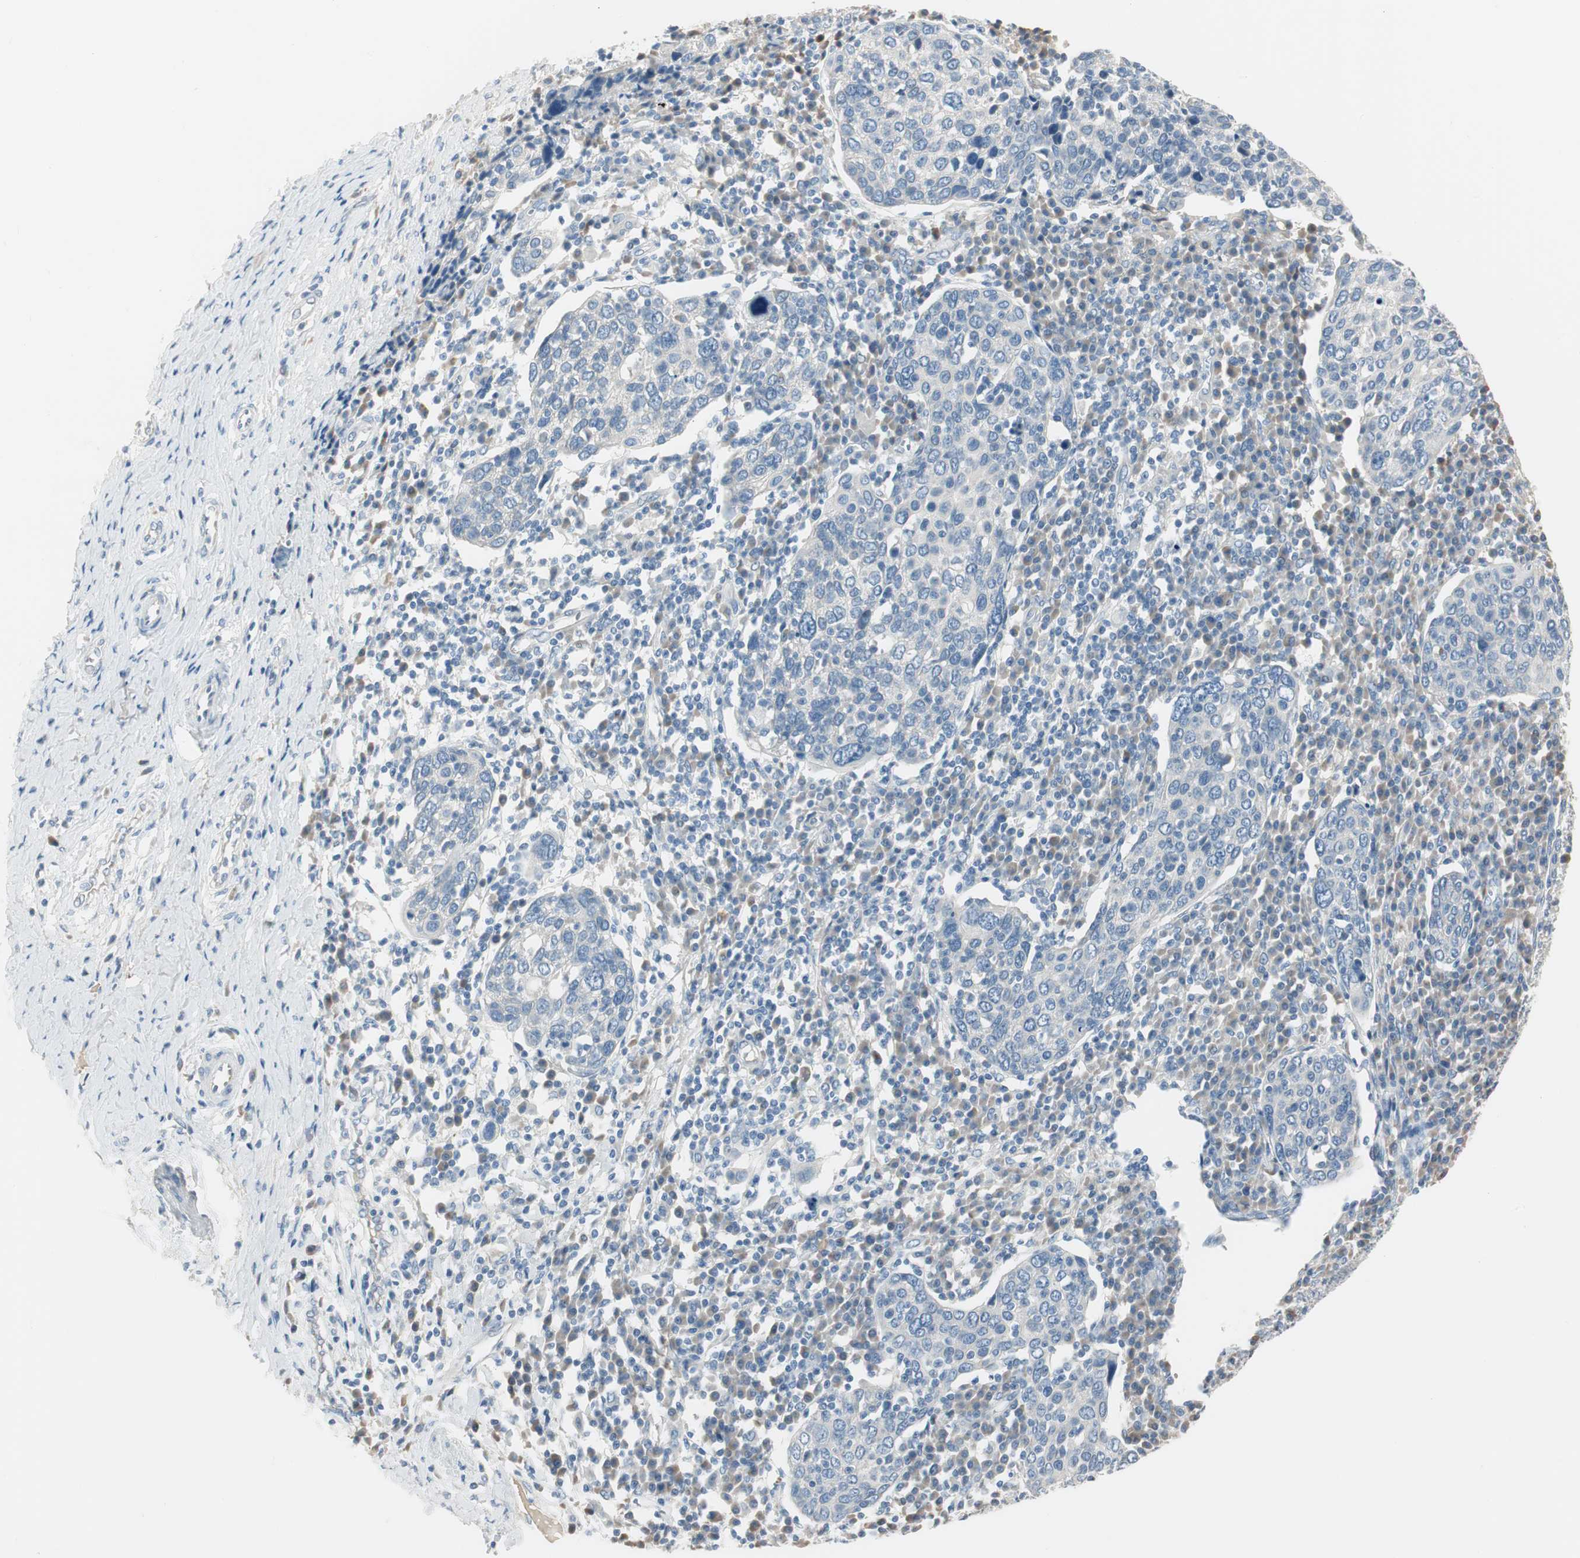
{"staining": {"intensity": "negative", "quantity": "none", "location": "none"}, "tissue": "cervical cancer", "cell_type": "Tumor cells", "image_type": "cancer", "snomed": [{"axis": "morphology", "description": "Squamous cell carcinoma, NOS"}, {"axis": "topography", "description": "Cervix"}], "caption": "Tumor cells are negative for protein expression in human squamous cell carcinoma (cervical). (Immunohistochemistry, brightfield microscopy, high magnification).", "gene": "SPINK4", "patient": {"sex": "female", "age": 40}}